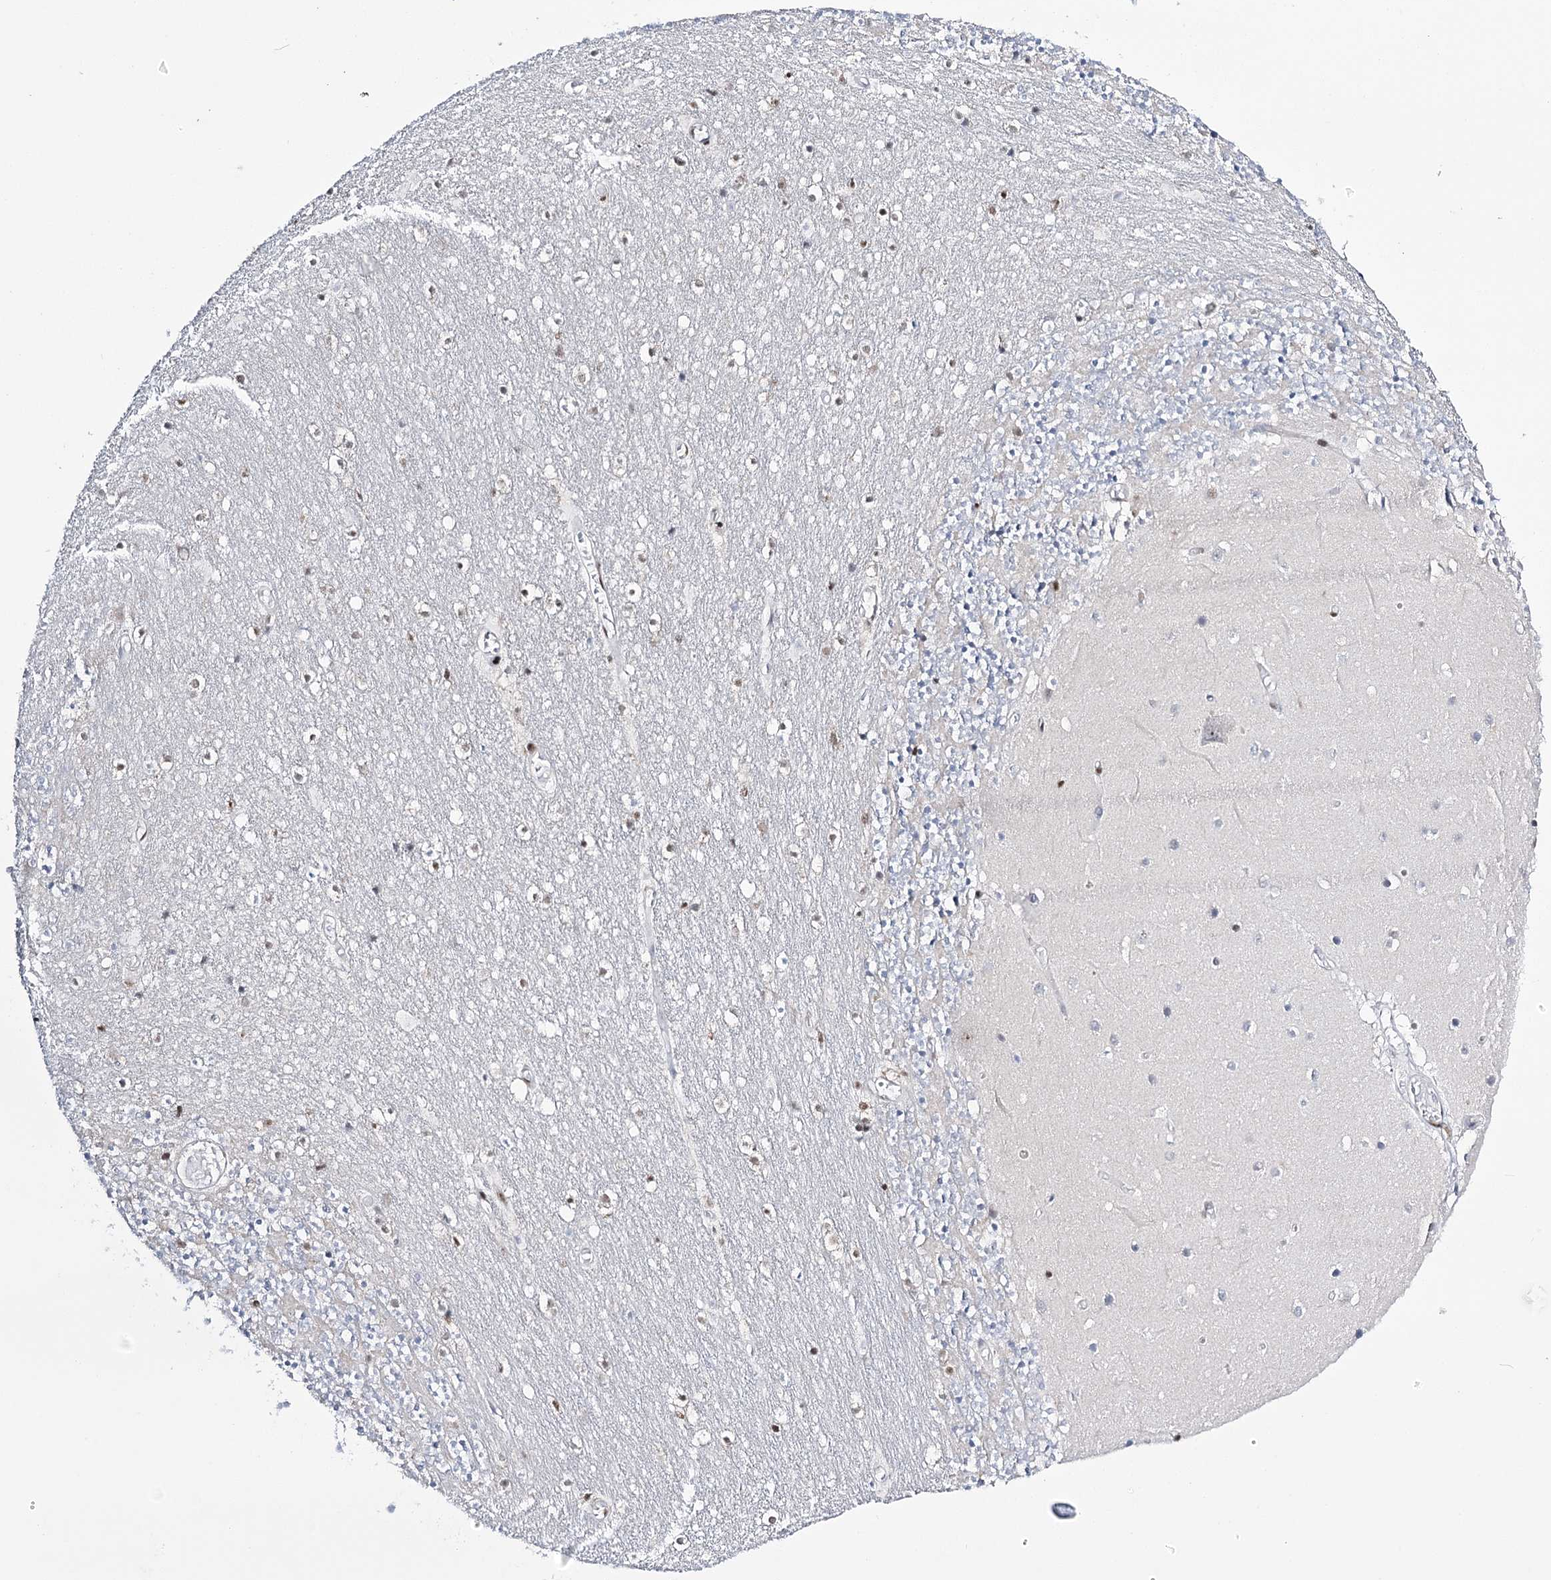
{"staining": {"intensity": "weak", "quantity": "25%-75%", "location": "nuclear"}, "tissue": "cerebellum", "cell_type": "Cells in granular layer", "image_type": "normal", "snomed": [{"axis": "morphology", "description": "Normal tissue, NOS"}, {"axis": "topography", "description": "Cerebellum"}], "caption": "This is a photomicrograph of IHC staining of normal cerebellum, which shows weak expression in the nuclear of cells in granular layer.", "gene": "PRPF40A", "patient": {"sex": "female", "age": 28}}